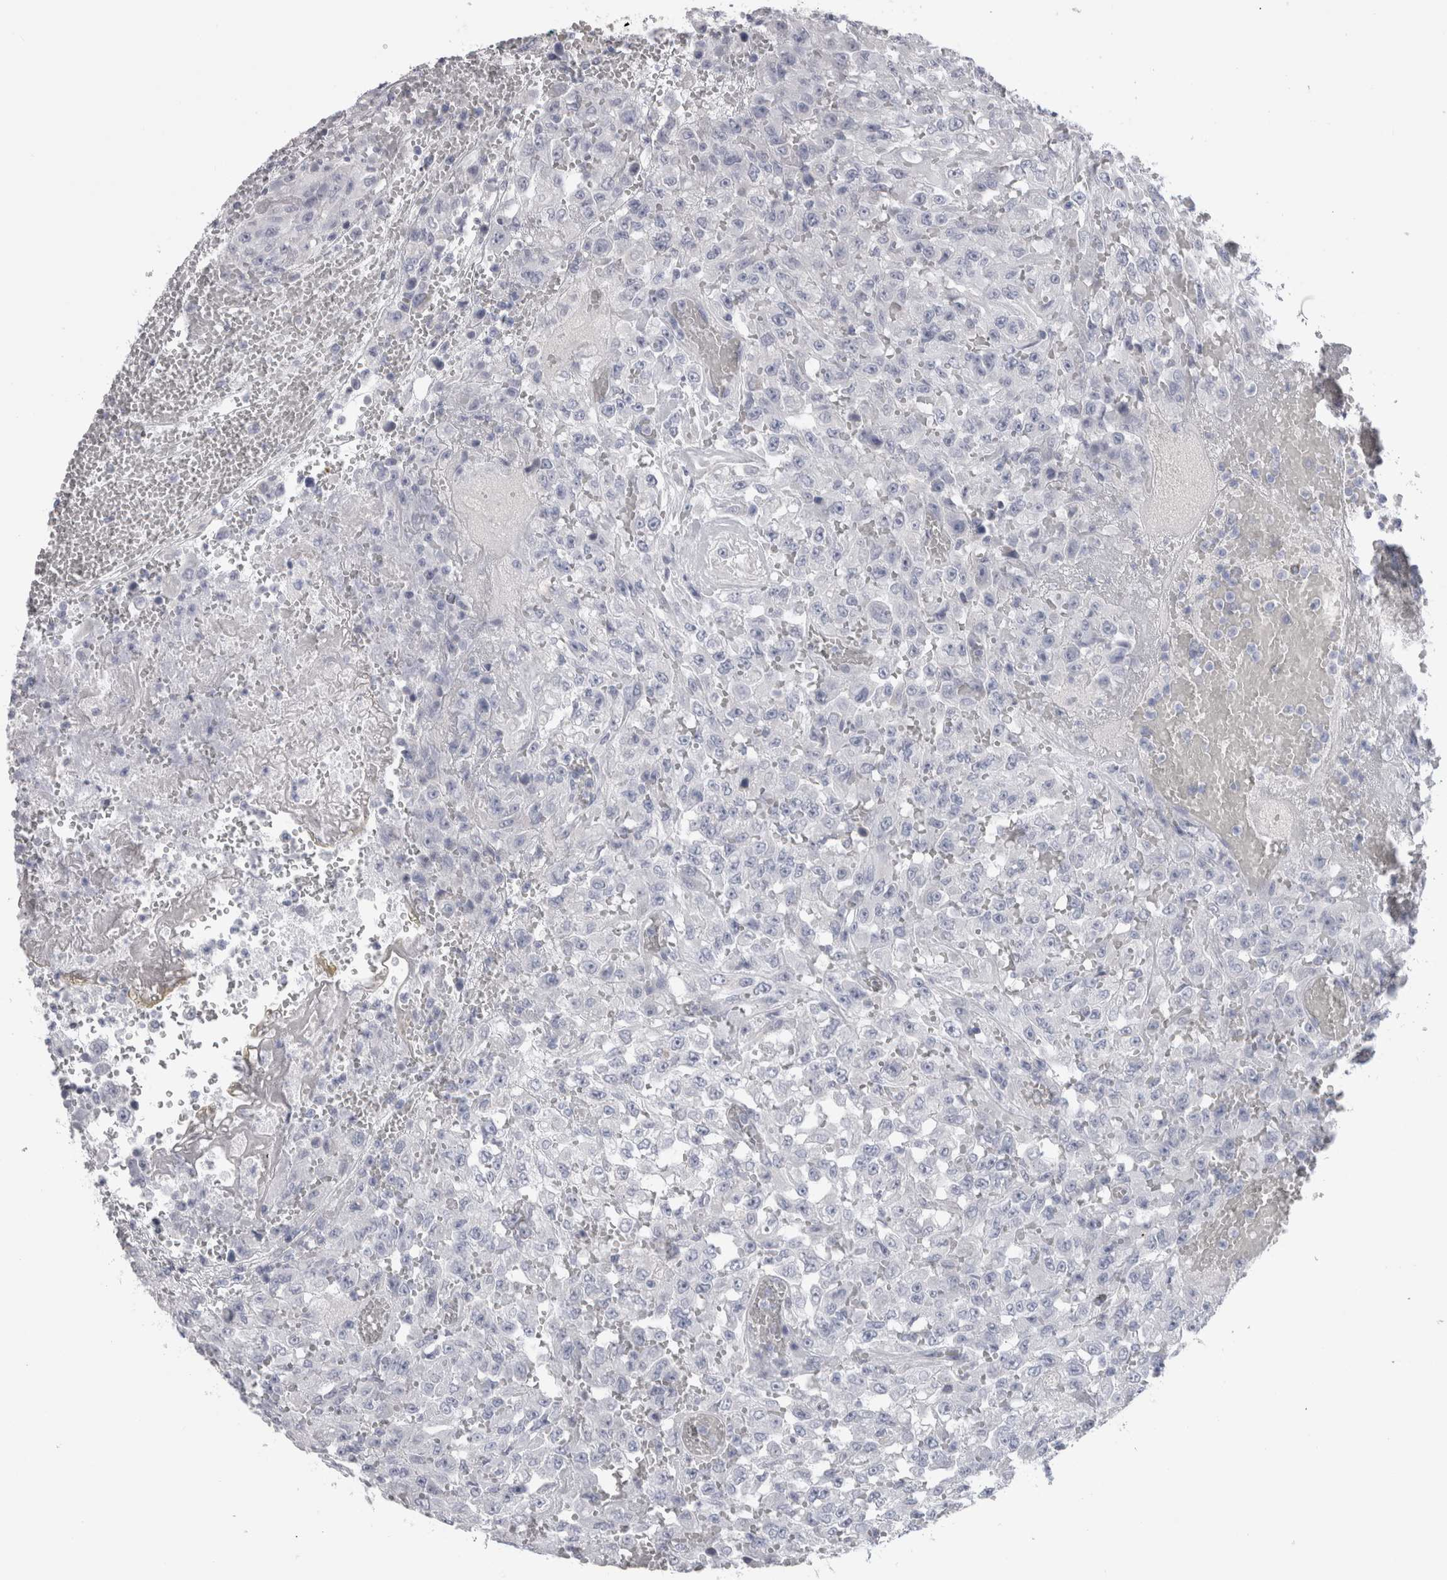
{"staining": {"intensity": "negative", "quantity": "none", "location": "none"}, "tissue": "urothelial cancer", "cell_type": "Tumor cells", "image_type": "cancer", "snomed": [{"axis": "morphology", "description": "Urothelial carcinoma, High grade"}, {"axis": "topography", "description": "Urinary bladder"}], "caption": "High magnification brightfield microscopy of urothelial cancer stained with DAB (3,3'-diaminobenzidine) (brown) and counterstained with hematoxylin (blue): tumor cells show no significant positivity. (DAB immunohistochemistry (IHC) visualized using brightfield microscopy, high magnification).", "gene": "DHRS4", "patient": {"sex": "male", "age": 46}}